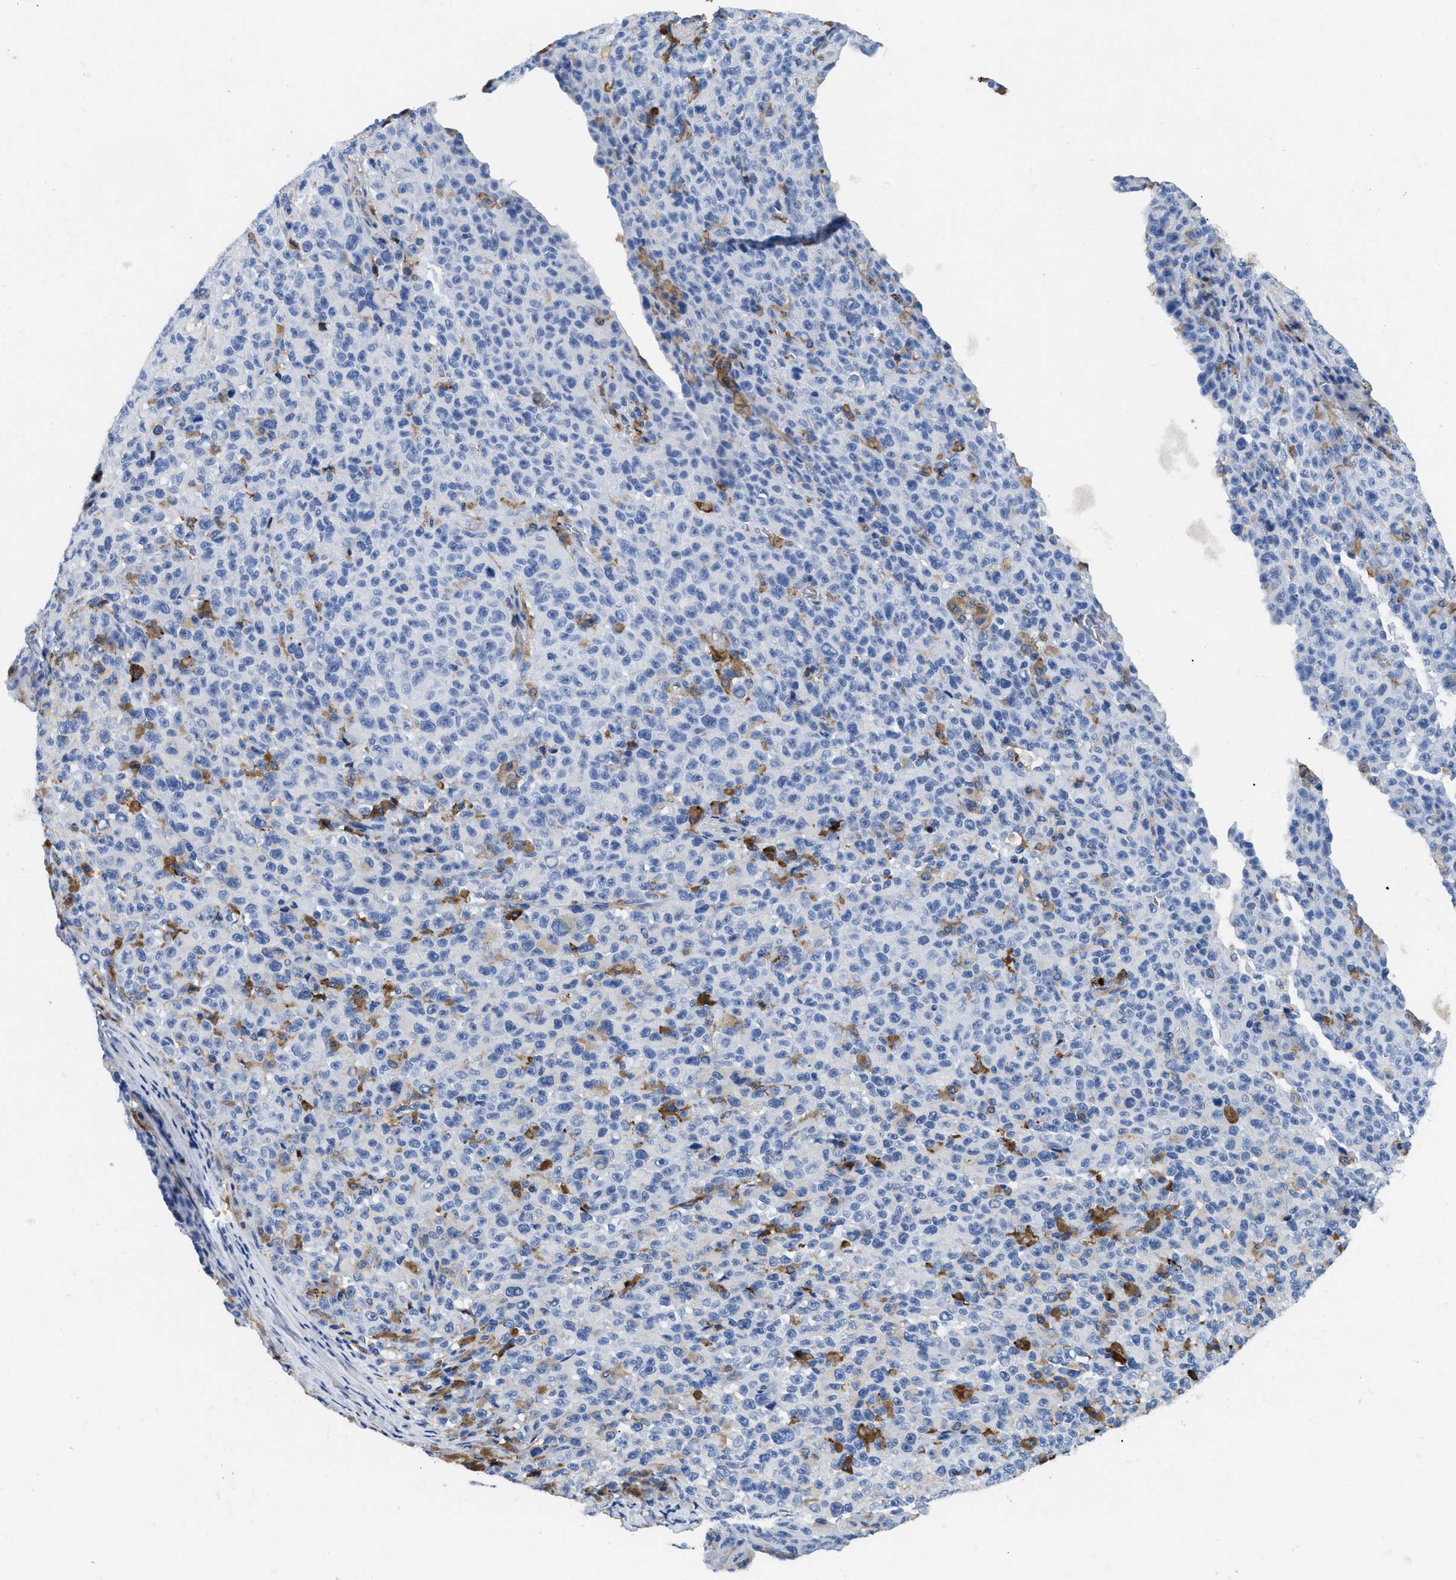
{"staining": {"intensity": "moderate", "quantity": "<25%", "location": "cytoplasmic/membranous"}, "tissue": "melanoma", "cell_type": "Tumor cells", "image_type": "cancer", "snomed": [{"axis": "morphology", "description": "Malignant melanoma, NOS"}, {"axis": "topography", "description": "Skin"}], "caption": "Protein analysis of malignant melanoma tissue shows moderate cytoplasmic/membranous staining in approximately <25% of tumor cells.", "gene": "HLA-DPA1", "patient": {"sex": "female", "age": 82}}